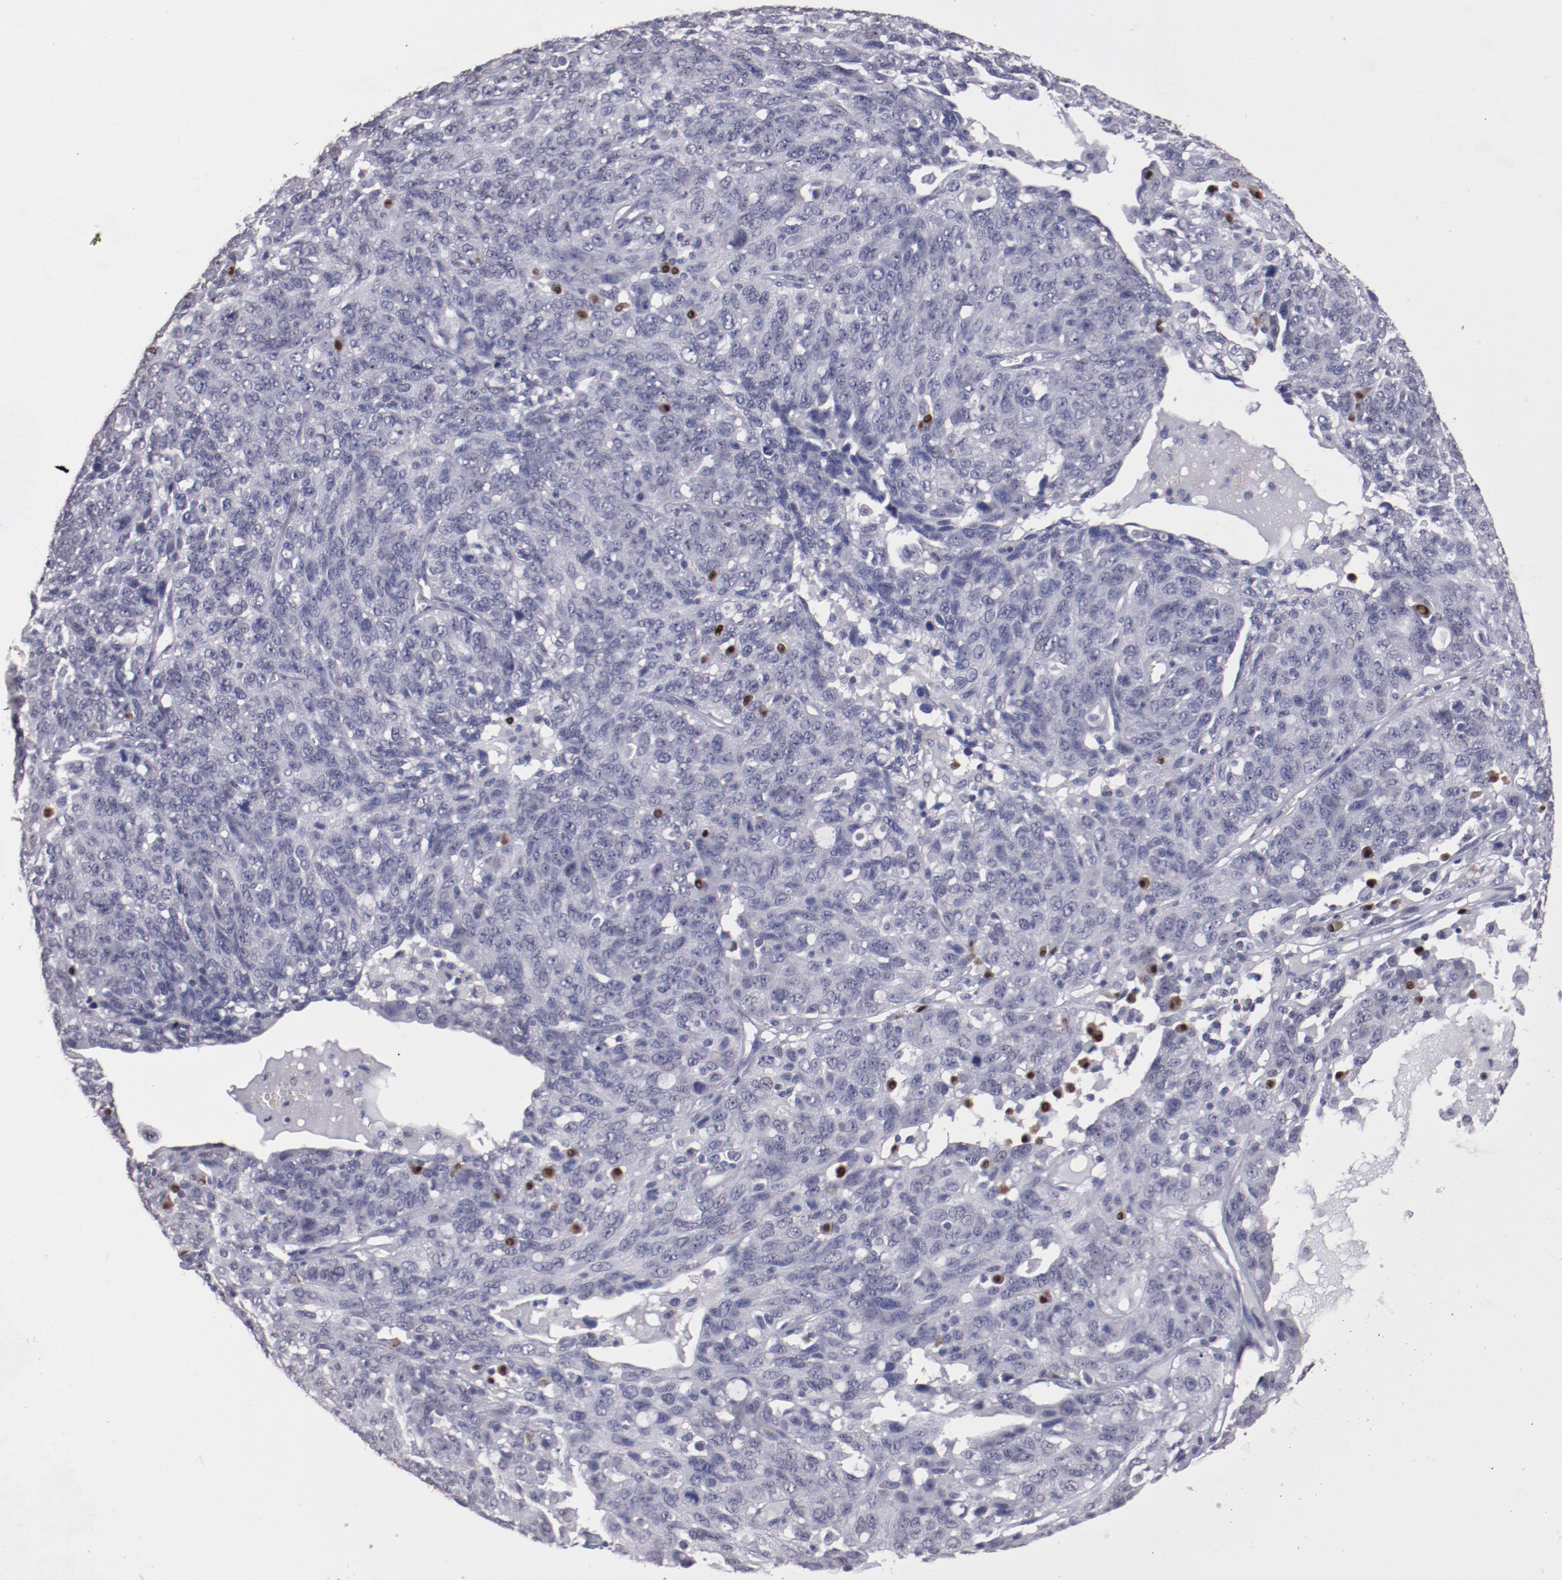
{"staining": {"intensity": "negative", "quantity": "none", "location": "none"}, "tissue": "ovarian cancer", "cell_type": "Tumor cells", "image_type": "cancer", "snomed": [{"axis": "morphology", "description": "Cystadenocarcinoma, serous, NOS"}, {"axis": "topography", "description": "Ovary"}], "caption": "There is no significant expression in tumor cells of ovarian serous cystadenocarcinoma.", "gene": "IRF4", "patient": {"sex": "female", "age": 71}}